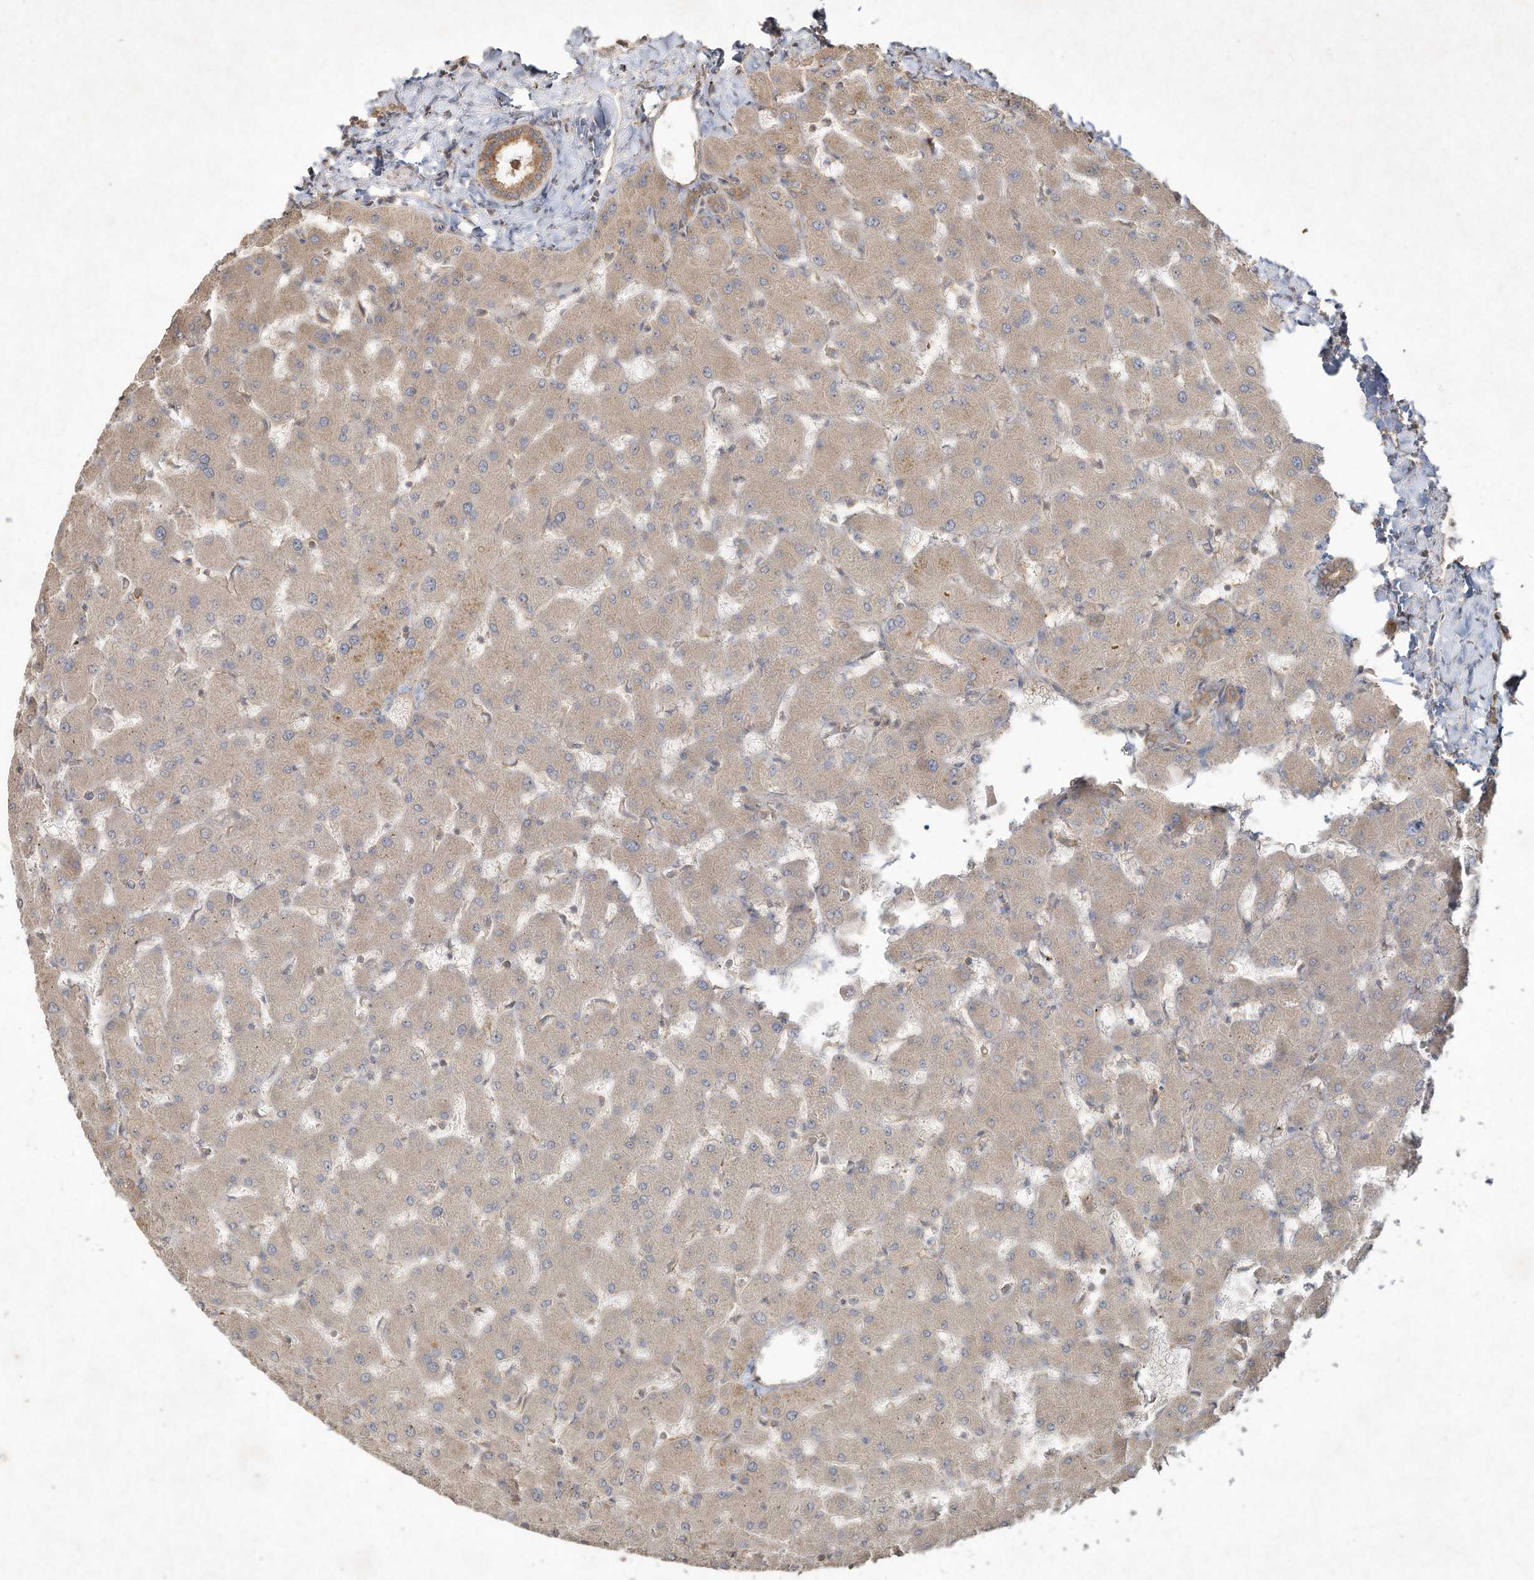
{"staining": {"intensity": "moderate", "quantity": ">75%", "location": "cytoplasmic/membranous"}, "tissue": "liver", "cell_type": "Cholangiocytes", "image_type": "normal", "snomed": [{"axis": "morphology", "description": "Normal tissue, NOS"}, {"axis": "topography", "description": "Liver"}], "caption": "About >75% of cholangiocytes in benign human liver display moderate cytoplasmic/membranous protein staining as visualized by brown immunohistochemical staining.", "gene": "DYNC1I2", "patient": {"sex": "female", "age": 63}}